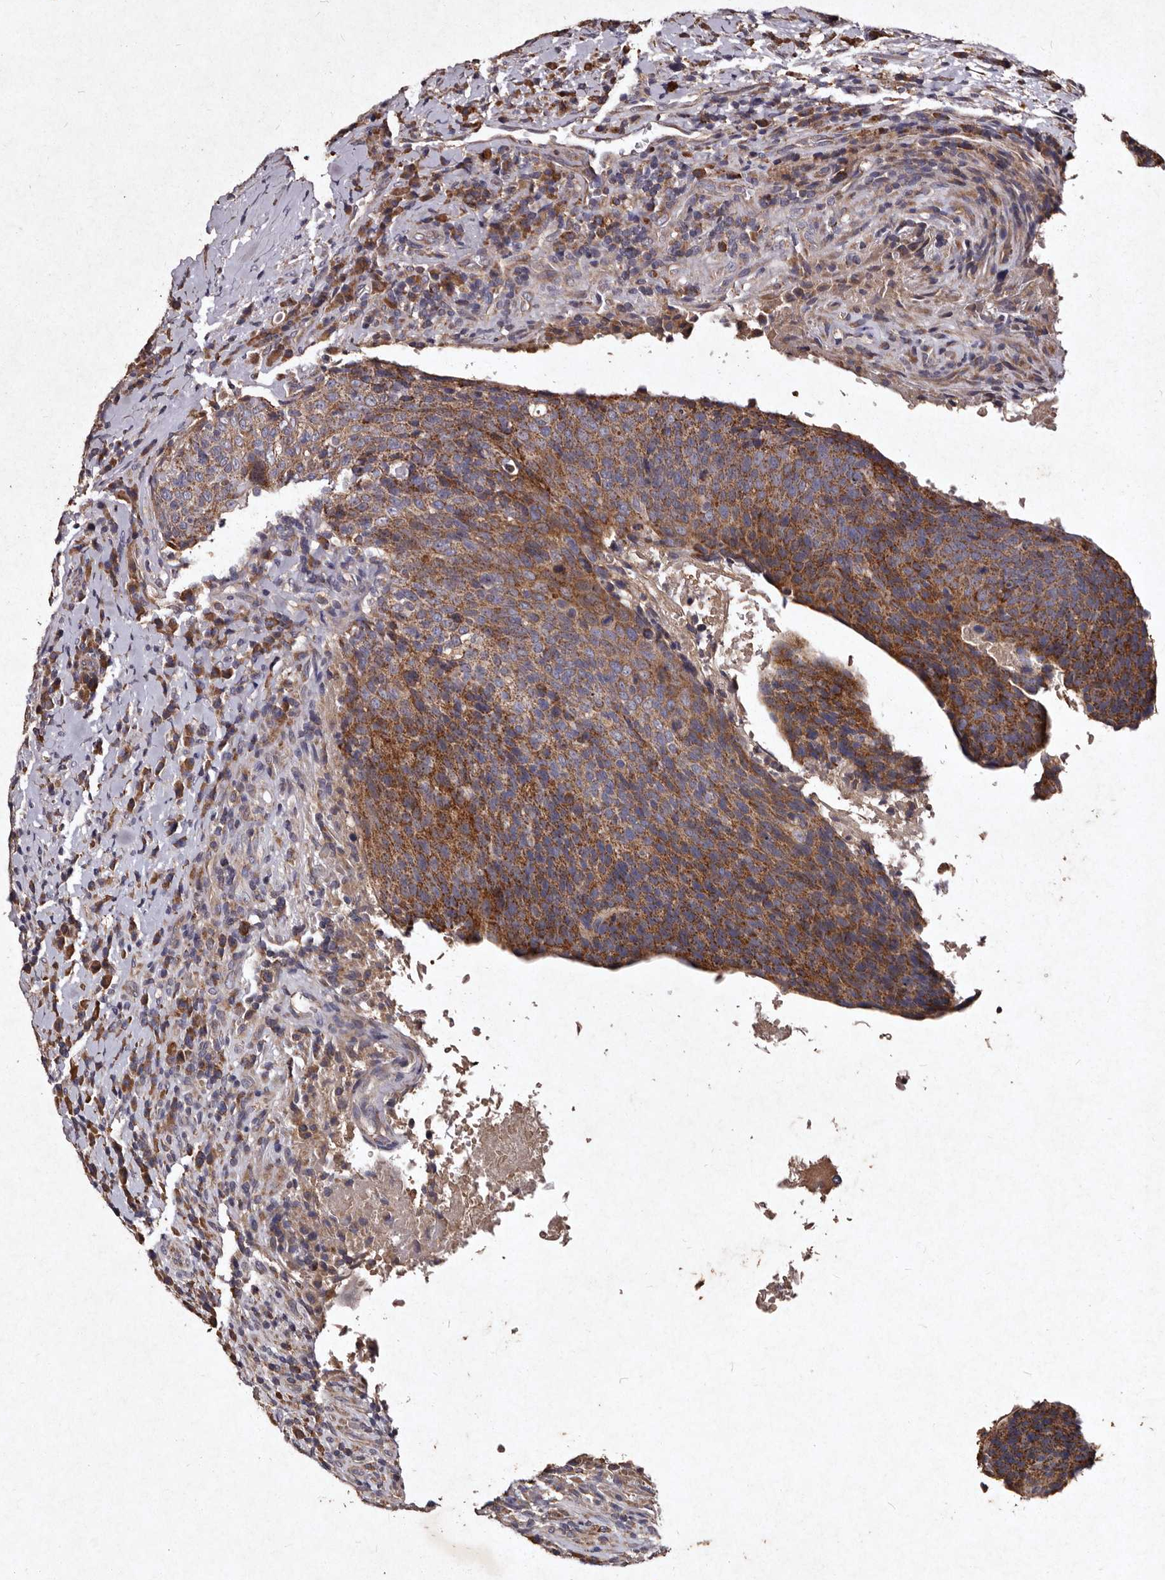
{"staining": {"intensity": "moderate", "quantity": ">75%", "location": "cytoplasmic/membranous"}, "tissue": "head and neck cancer", "cell_type": "Tumor cells", "image_type": "cancer", "snomed": [{"axis": "morphology", "description": "Squamous cell carcinoma, NOS"}, {"axis": "morphology", "description": "Squamous cell carcinoma, metastatic, NOS"}, {"axis": "topography", "description": "Lymph node"}, {"axis": "topography", "description": "Head-Neck"}], "caption": "Moderate cytoplasmic/membranous protein expression is seen in about >75% of tumor cells in head and neck cancer (metastatic squamous cell carcinoma). The protein is stained brown, and the nuclei are stained in blue (DAB (3,3'-diaminobenzidine) IHC with brightfield microscopy, high magnification).", "gene": "TFB1M", "patient": {"sex": "male", "age": 62}}